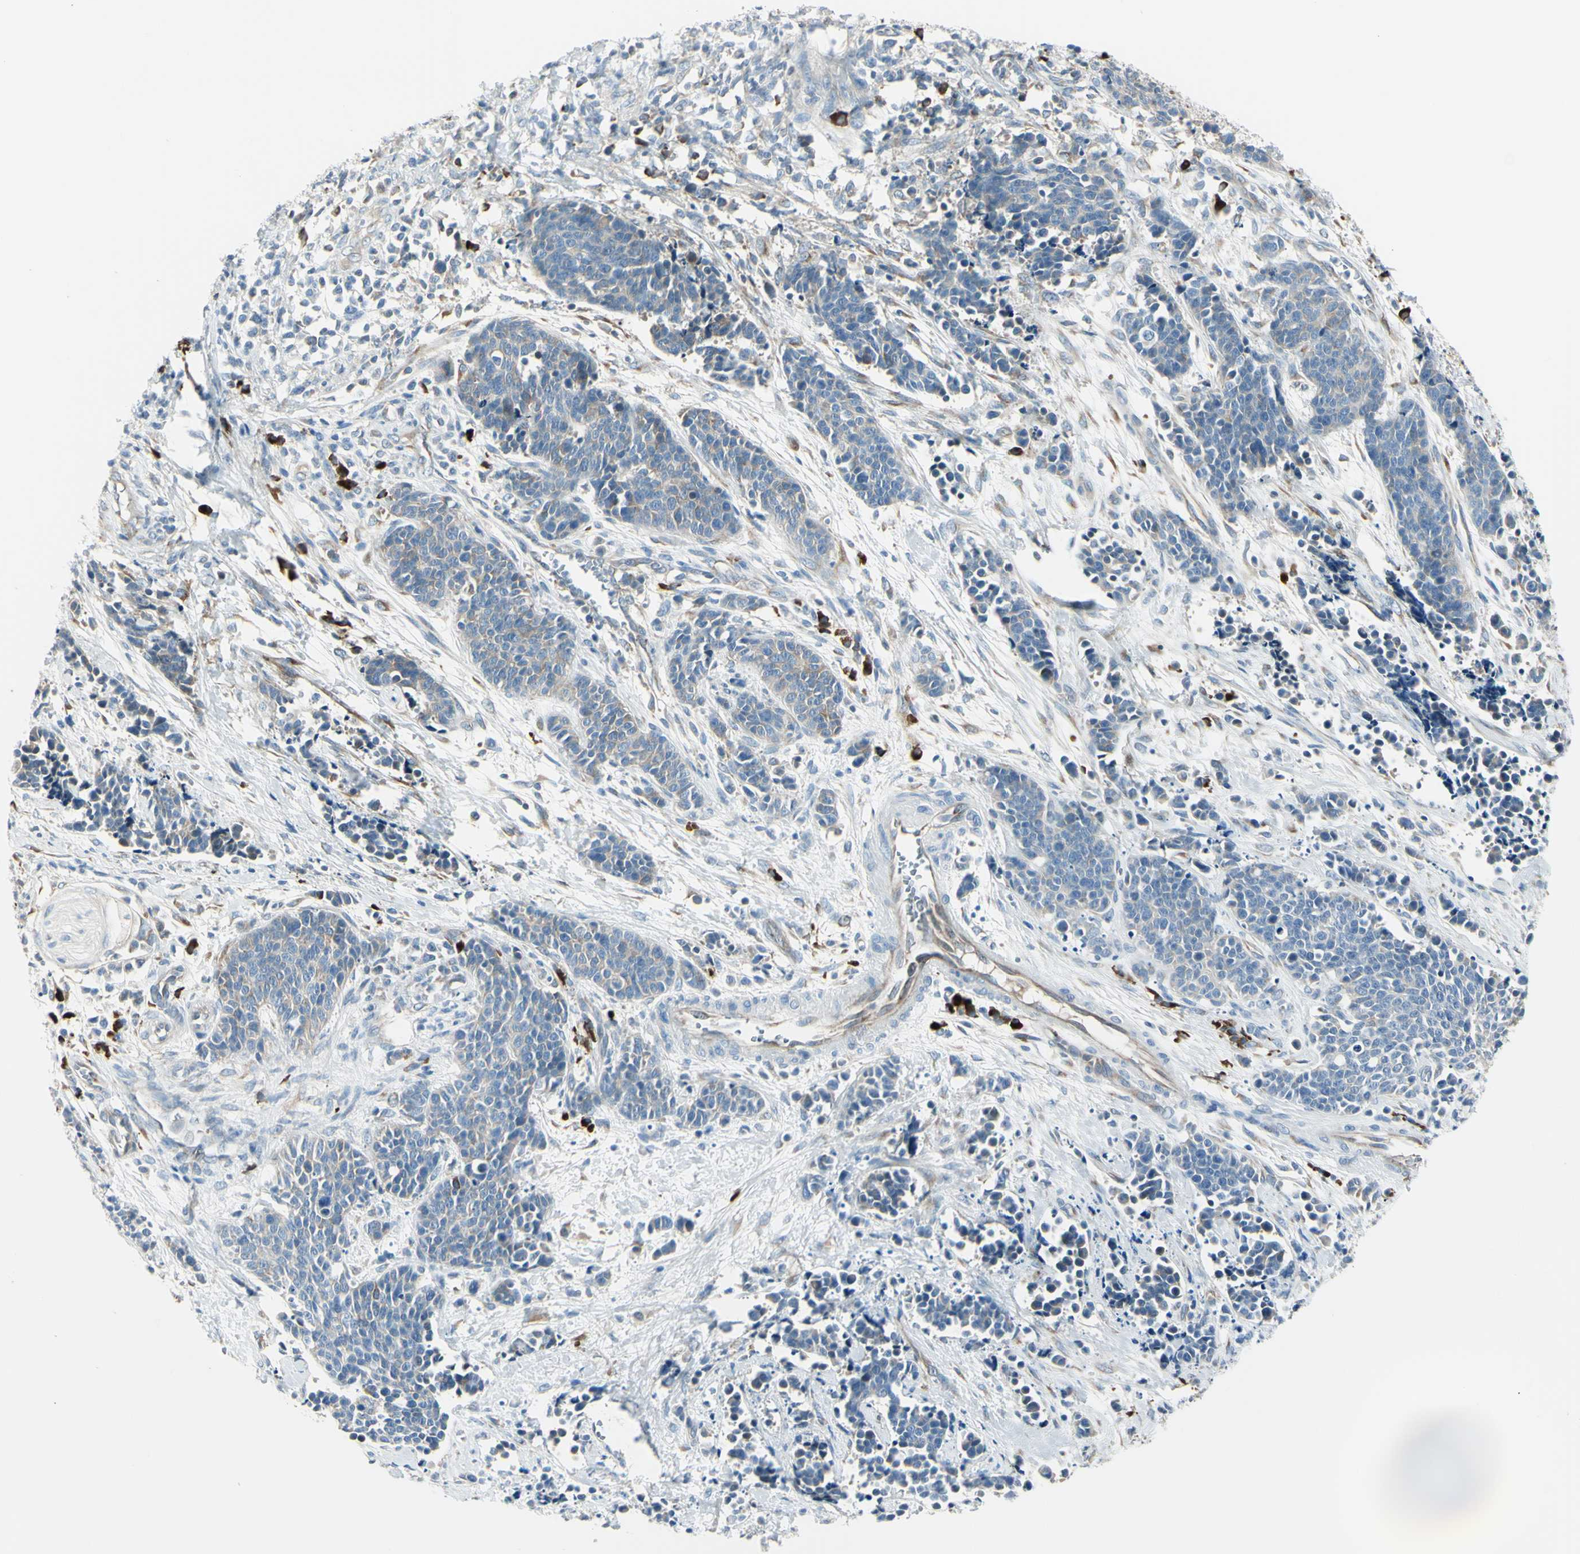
{"staining": {"intensity": "weak", "quantity": ">75%", "location": "cytoplasmic/membranous"}, "tissue": "cervical cancer", "cell_type": "Tumor cells", "image_type": "cancer", "snomed": [{"axis": "morphology", "description": "Squamous cell carcinoma, NOS"}, {"axis": "topography", "description": "Cervix"}], "caption": "Brown immunohistochemical staining in human cervical squamous cell carcinoma reveals weak cytoplasmic/membranous staining in about >75% of tumor cells.", "gene": "SELENOS", "patient": {"sex": "female", "age": 35}}